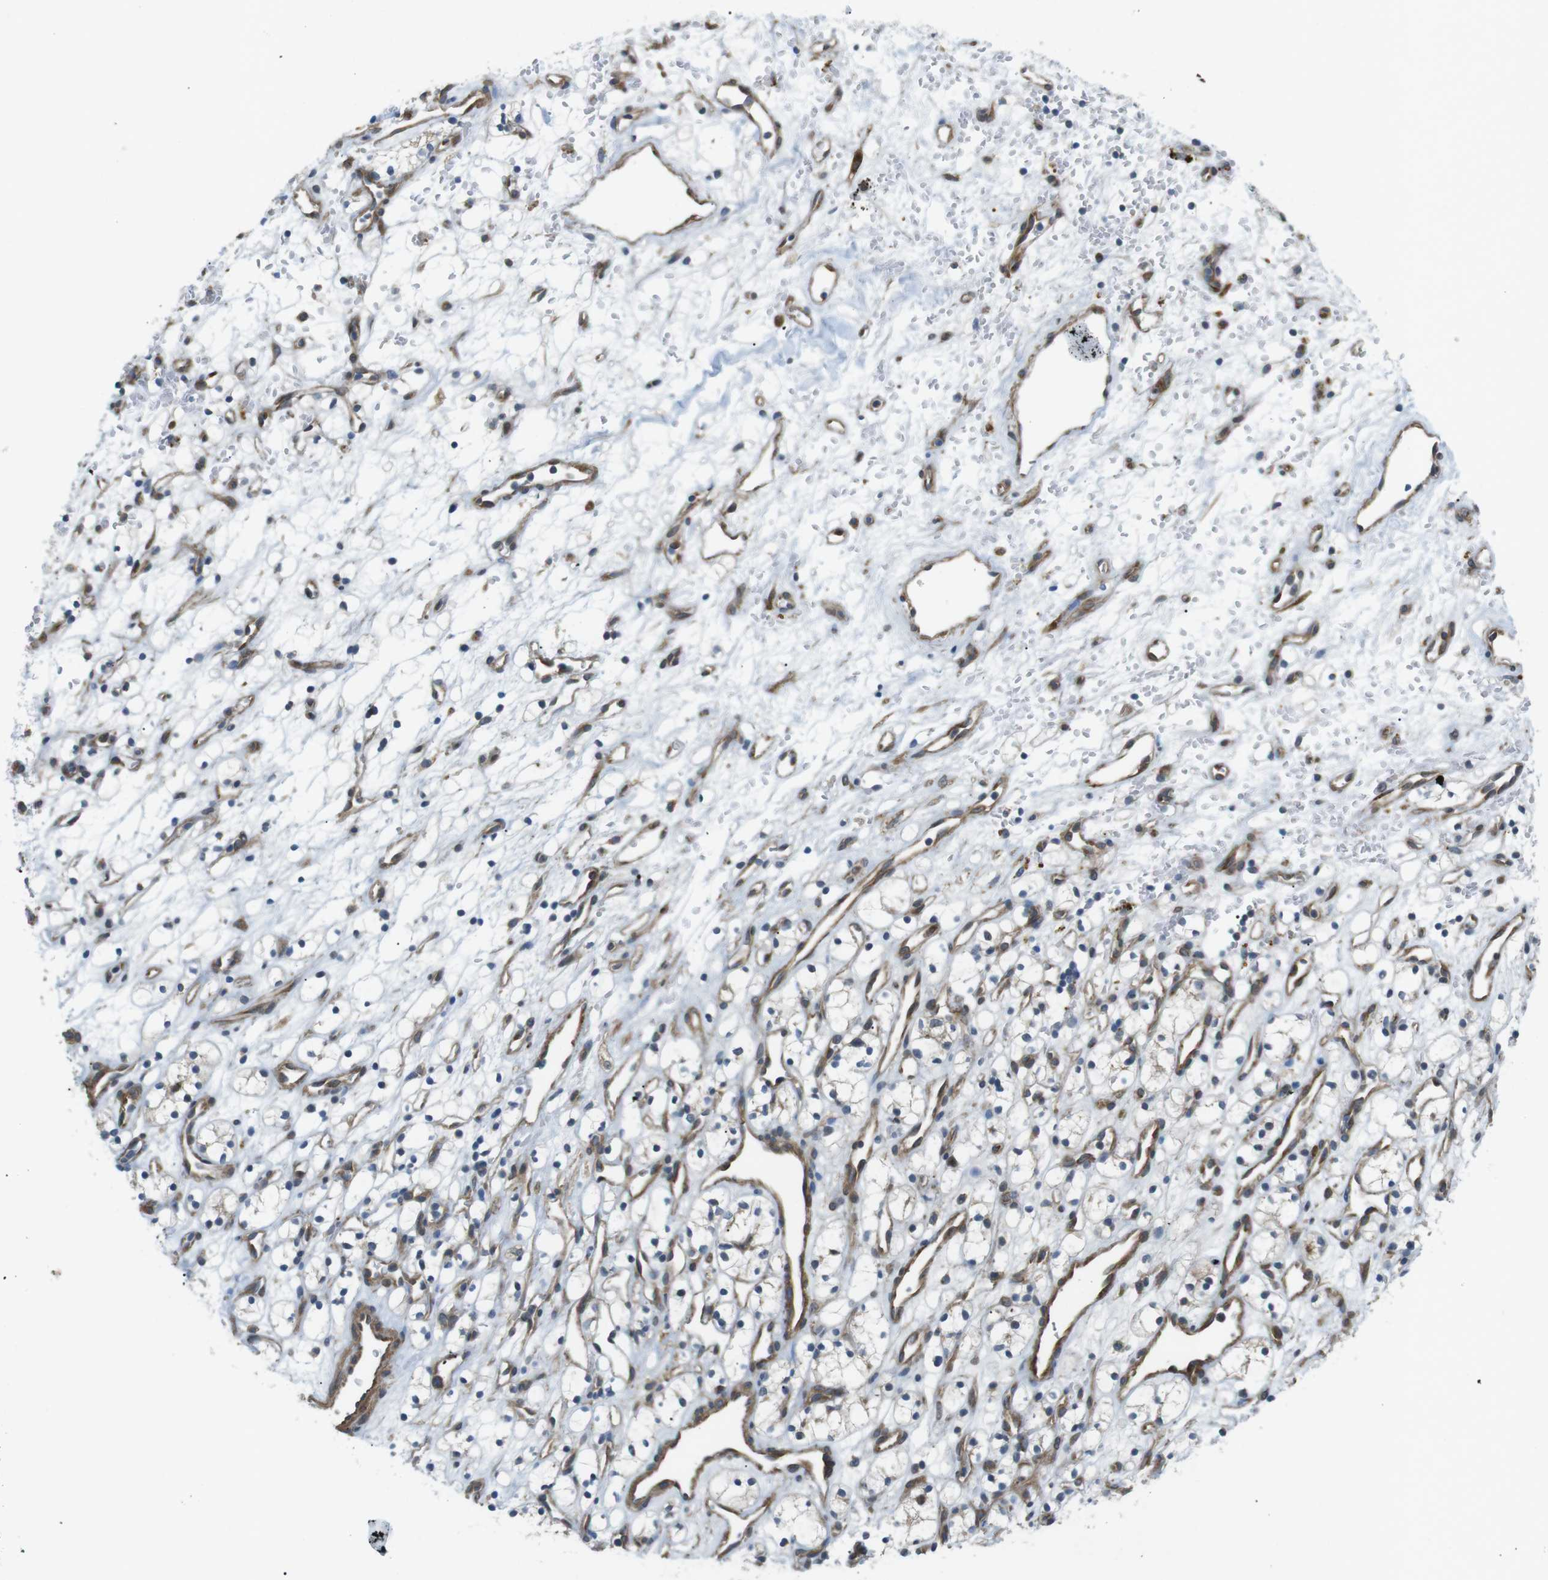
{"staining": {"intensity": "negative", "quantity": "none", "location": "none"}, "tissue": "renal cancer", "cell_type": "Tumor cells", "image_type": "cancer", "snomed": [{"axis": "morphology", "description": "Adenocarcinoma, NOS"}, {"axis": "topography", "description": "Kidney"}], "caption": "The histopathology image shows no staining of tumor cells in renal cancer (adenocarcinoma). (Brightfield microscopy of DAB immunohistochemistry at high magnification).", "gene": "KANK2", "patient": {"sex": "female", "age": 60}}